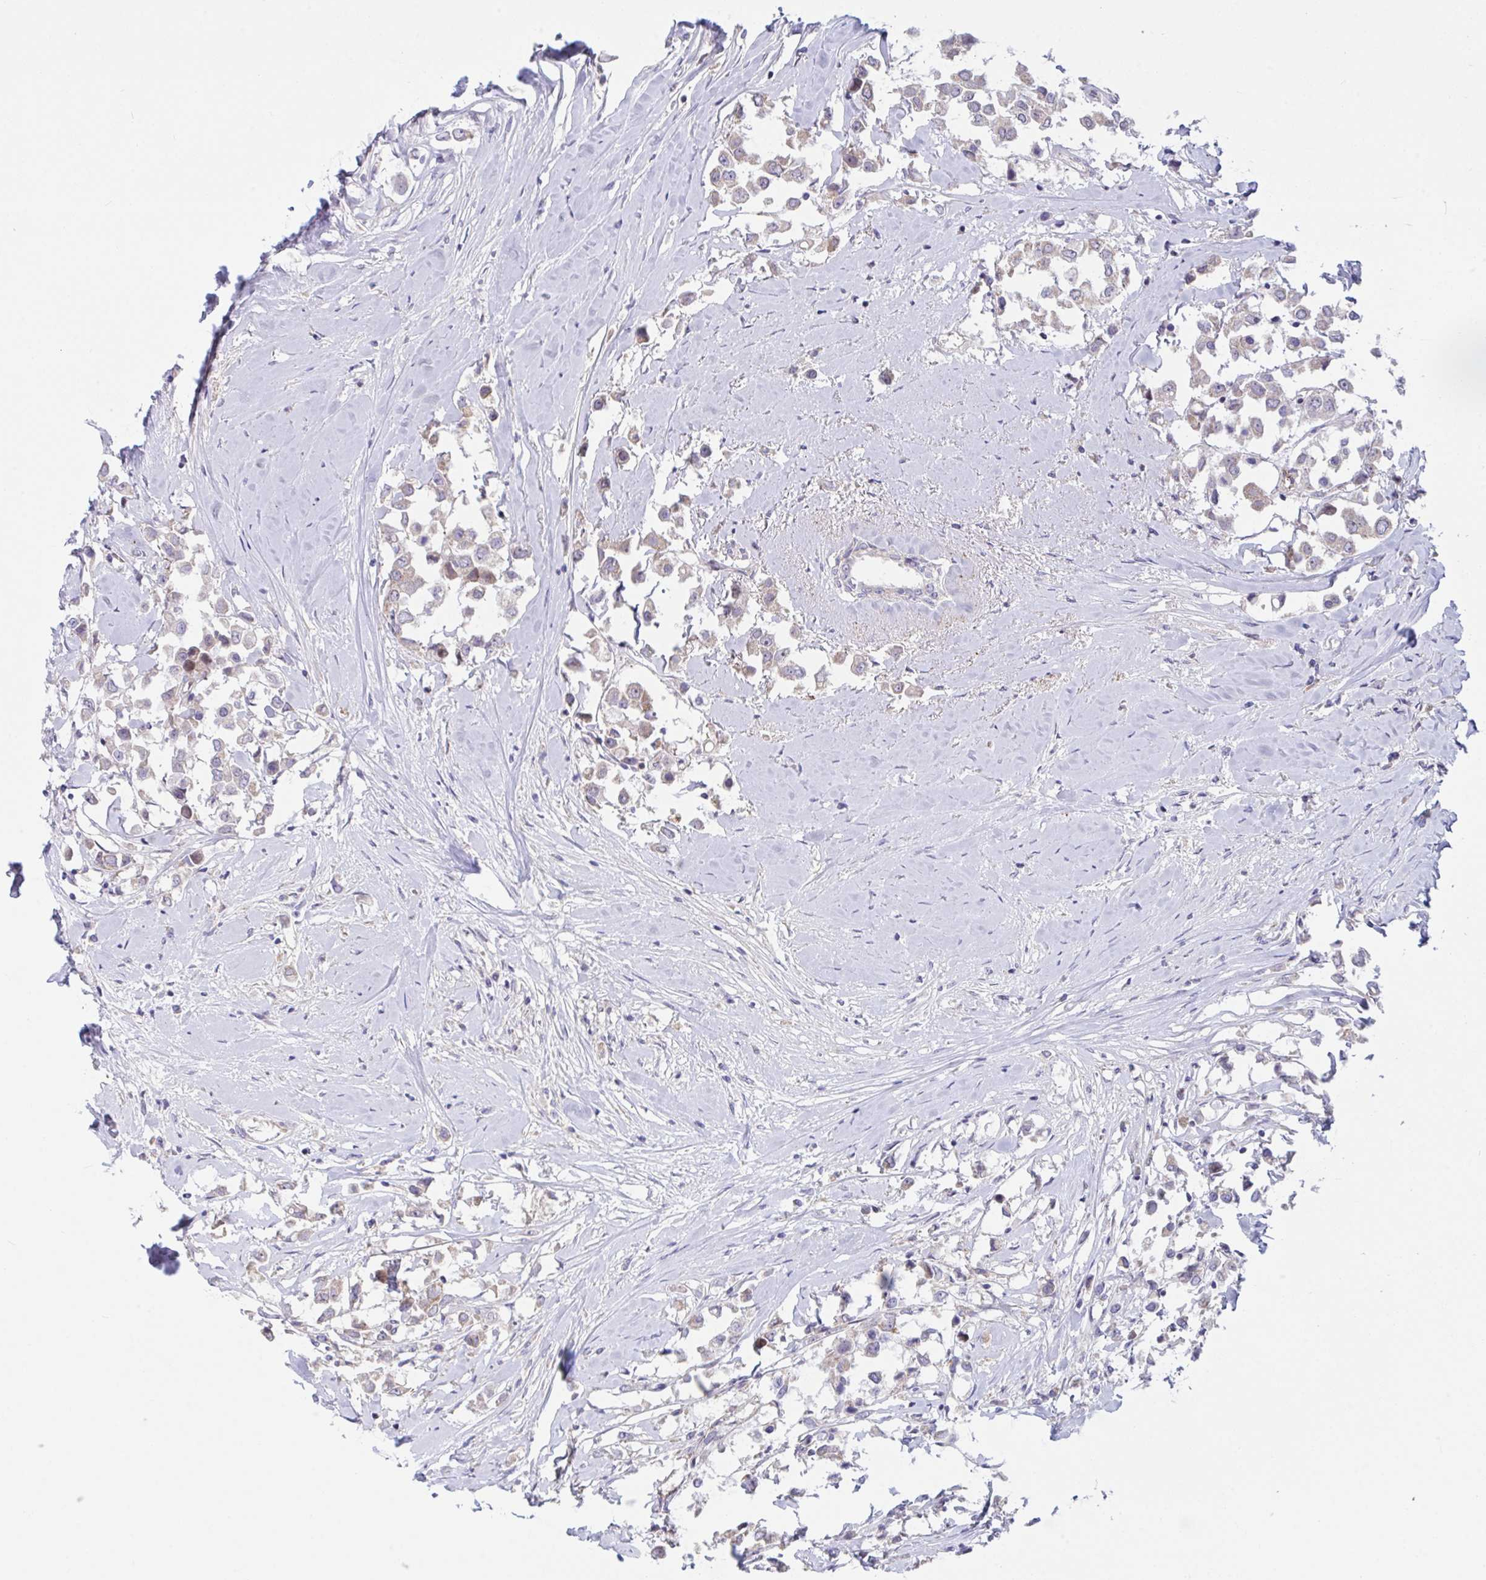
{"staining": {"intensity": "weak", "quantity": "<25%", "location": "cytoplasmic/membranous"}, "tissue": "breast cancer", "cell_type": "Tumor cells", "image_type": "cancer", "snomed": [{"axis": "morphology", "description": "Duct carcinoma"}, {"axis": "topography", "description": "Breast"}], "caption": "There is no significant staining in tumor cells of breast cancer (intraductal carcinoma).", "gene": "IL37", "patient": {"sex": "female", "age": 61}}